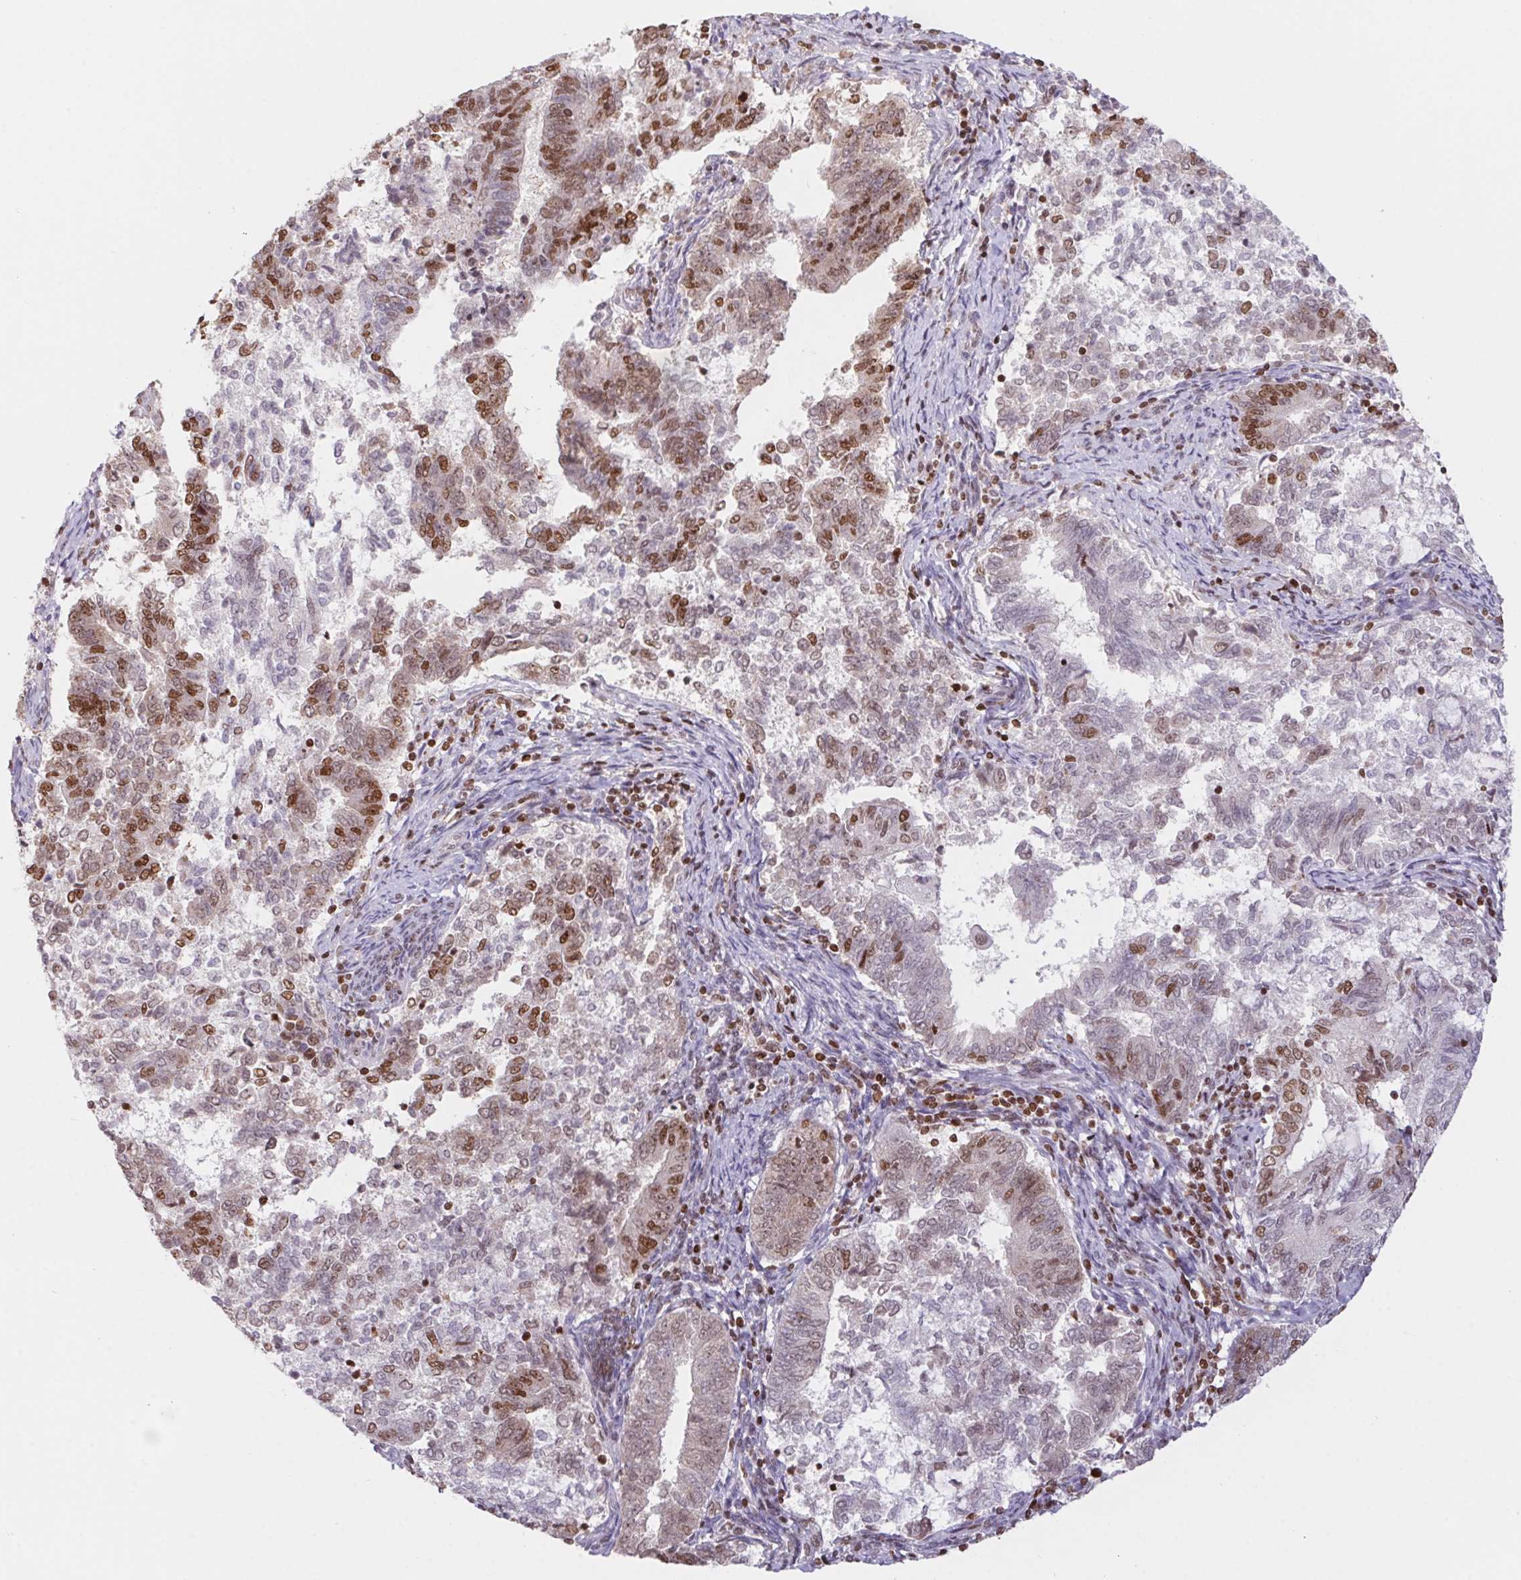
{"staining": {"intensity": "moderate", "quantity": "25%-75%", "location": "nuclear"}, "tissue": "endometrial cancer", "cell_type": "Tumor cells", "image_type": "cancer", "snomed": [{"axis": "morphology", "description": "Adenocarcinoma, NOS"}, {"axis": "topography", "description": "Endometrium"}], "caption": "Moderate nuclear protein positivity is seen in about 25%-75% of tumor cells in endometrial adenocarcinoma. (DAB (3,3'-diaminobenzidine) IHC, brown staining for protein, blue staining for nuclei).", "gene": "POLD3", "patient": {"sex": "female", "age": 65}}